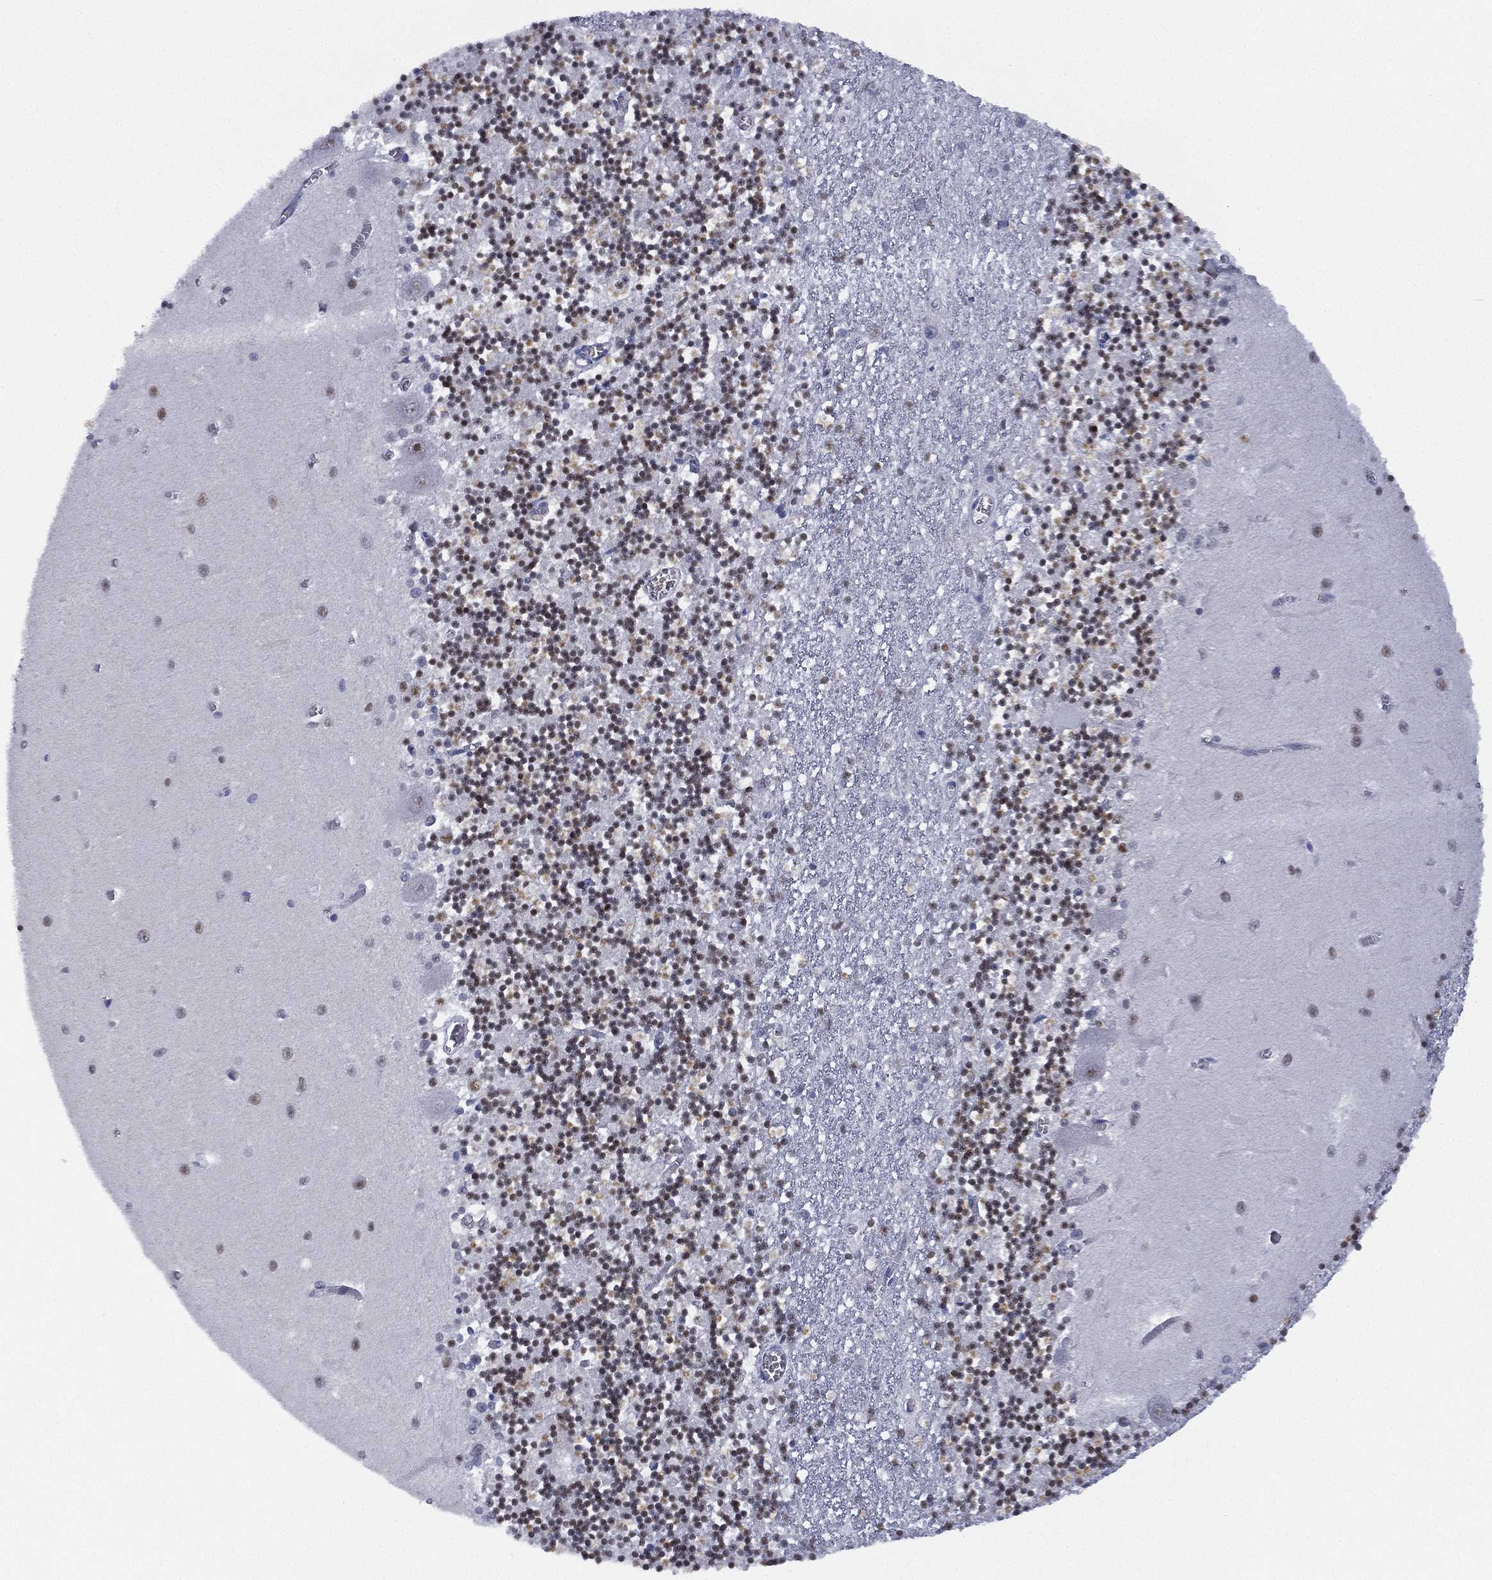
{"staining": {"intensity": "weak", "quantity": "<25%", "location": "nuclear"}, "tissue": "cerebellum", "cell_type": "Cells in granular layer", "image_type": "normal", "snomed": [{"axis": "morphology", "description": "Normal tissue, NOS"}, {"axis": "topography", "description": "Cerebellum"}], "caption": "Micrograph shows no significant protein positivity in cells in granular layer of normal cerebellum.", "gene": "ZNF711", "patient": {"sex": "female", "age": 64}}